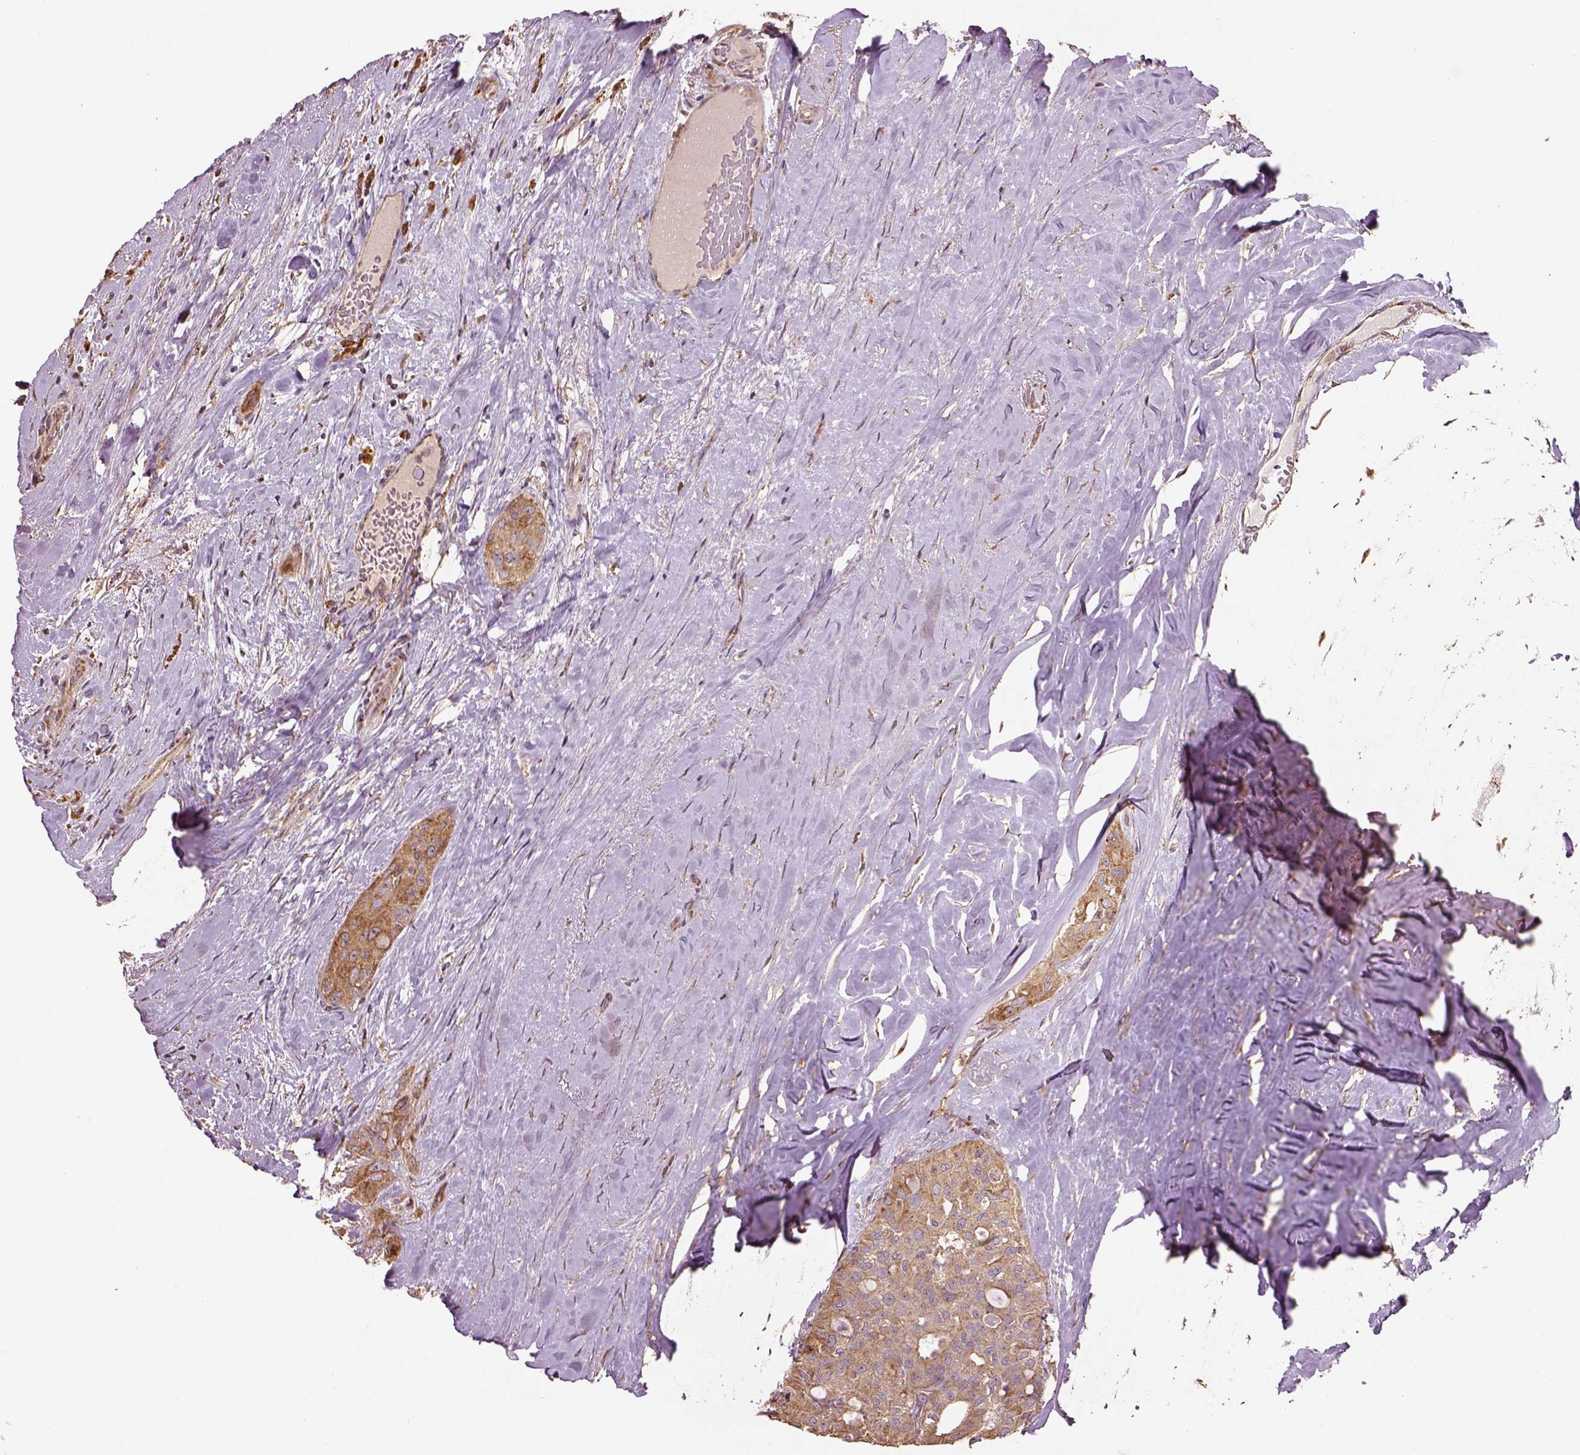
{"staining": {"intensity": "moderate", "quantity": ">75%", "location": "cytoplasmic/membranous"}, "tissue": "thyroid cancer", "cell_type": "Tumor cells", "image_type": "cancer", "snomed": [{"axis": "morphology", "description": "Follicular adenoma carcinoma, NOS"}, {"axis": "topography", "description": "Thyroid gland"}], "caption": "Human thyroid cancer stained for a protein (brown) exhibits moderate cytoplasmic/membranous positive expression in approximately >75% of tumor cells.", "gene": "AP1B1", "patient": {"sex": "male", "age": 75}}